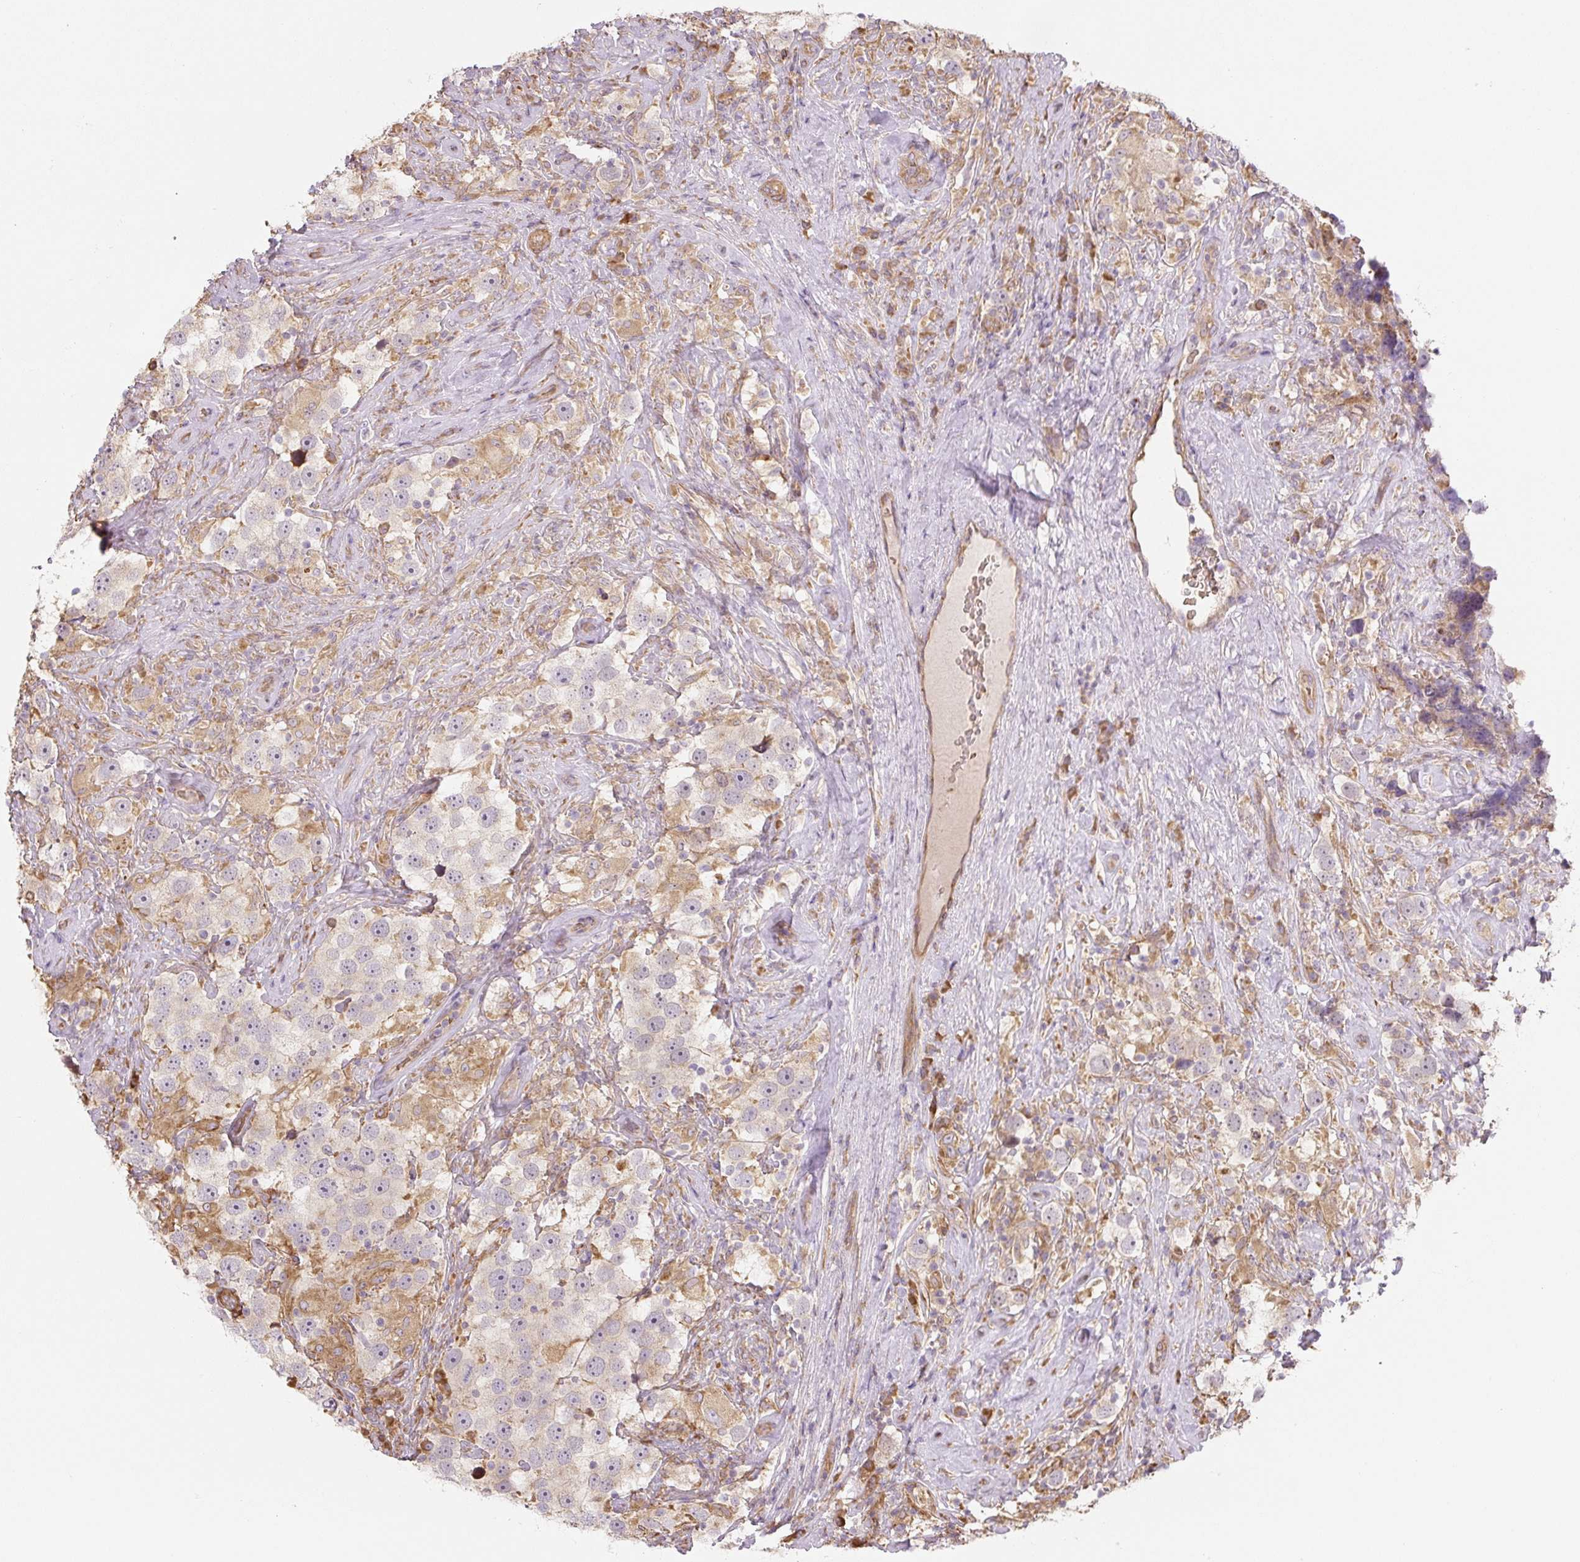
{"staining": {"intensity": "weak", "quantity": "<25%", "location": "cytoplasmic/membranous"}, "tissue": "testis cancer", "cell_type": "Tumor cells", "image_type": "cancer", "snomed": [{"axis": "morphology", "description": "Seminoma, NOS"}, {"axis": "topography", "description": "Testis"}], "caption": "This is a image of immunohistochemistry (IHC) staining of seminoma (testis), which shows no expression in tumor cells.", "gene": "RASA1", "patient": {"sex": "male", "age": 49}}